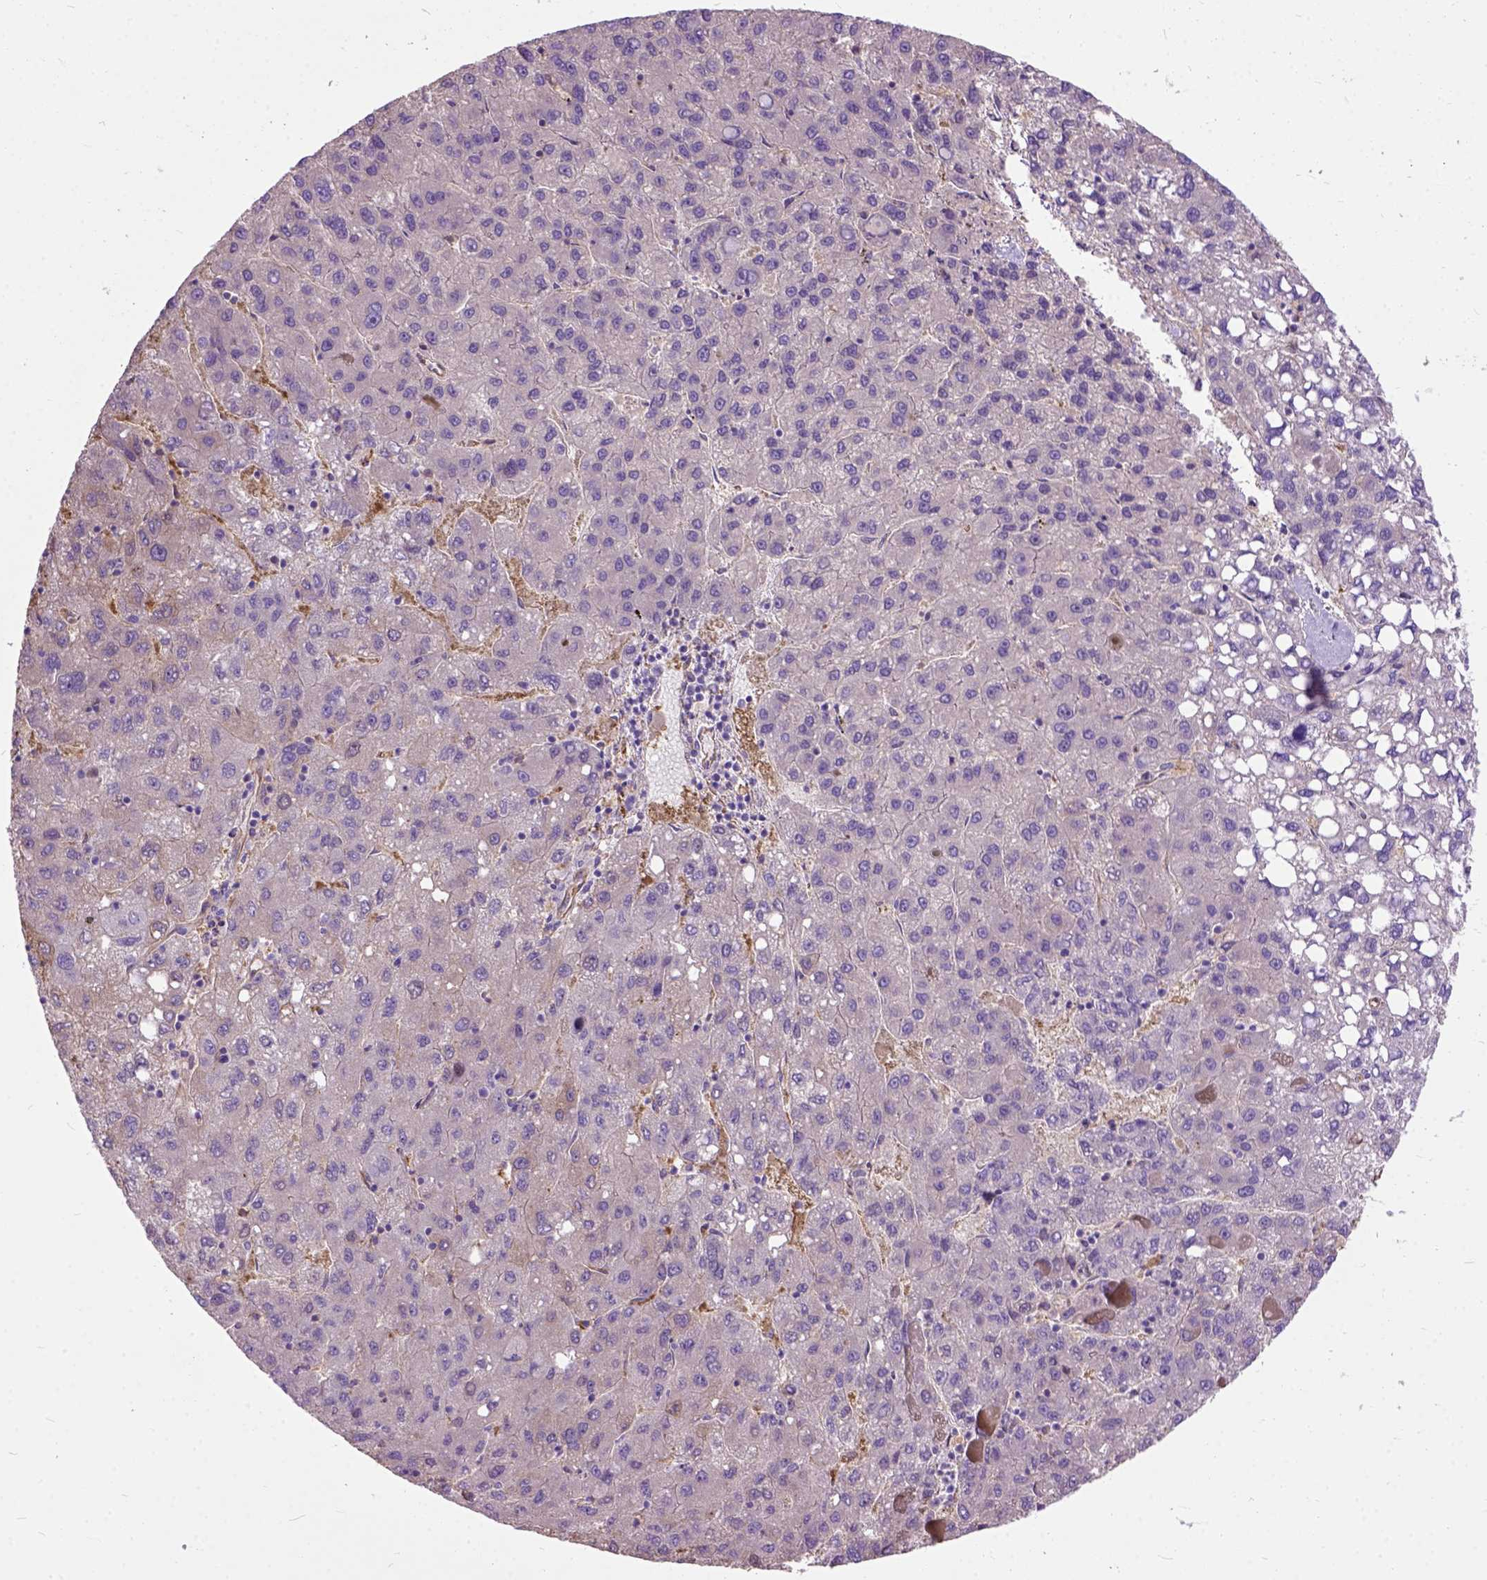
{"staining": {"intensity": "negative", "quantity": "none", "location": "none"}, "tissue": "liver cancer", "cell_type": "Tumor cells", "image_type": "cancer", "snomed": [{"axis": "morphology", "description": "Carcinoma, Hepatocellular, NOS"}, {"axis": "topography", "description": "Liver"}], "caption": "Immunohistochemistry (IHC) photomicrograph of neoplastic tissue: liver cancer (hepatocellular carcinoma) stained with DAB exhibits no significant protein expression in tumor cells.", "gene": "SEMA4F", "patient": {"sex": "female", "age": 82}}